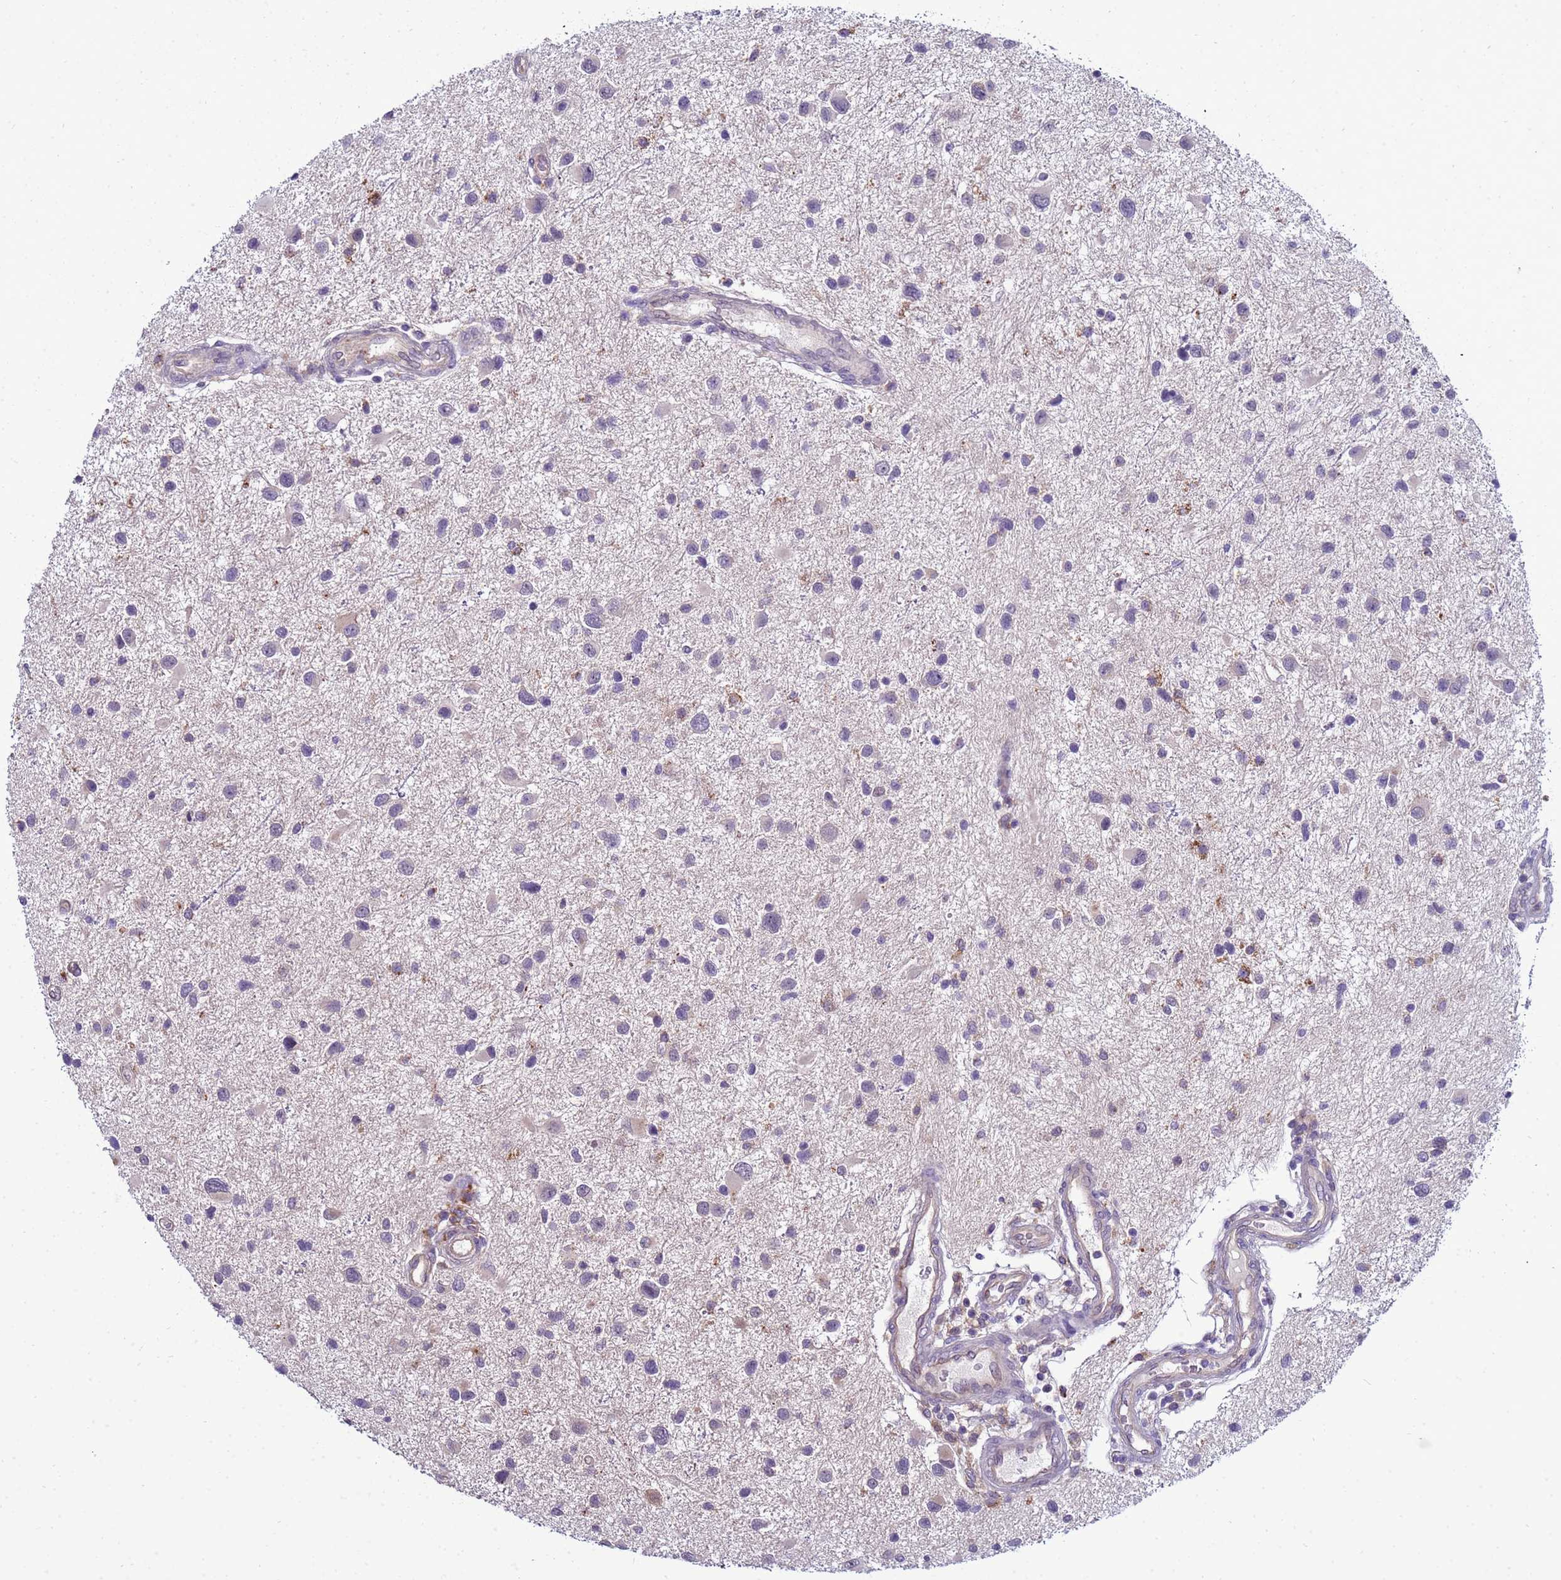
{"staining": {"intensity": "negative", "quantity": "none", "location": "none"}, "tissue": "glioma", "cell_type": "Tumor cells", "image_type": "cancer", "snomed": [{"axis": "morphology", "description": "Glioma, malignant, Low grade"}, {"axis": "topography", "description": "Brain"}], "caption": "Histopathology image shows no protein positivity in tumor cells of malignant glioma (low-grade) tissue. (Brightfield microscopy of DAB immunohistochemistry (IHC) at high magnification).", "gene": "NAT2", "patient": {"sex": "female", "age": 32}}